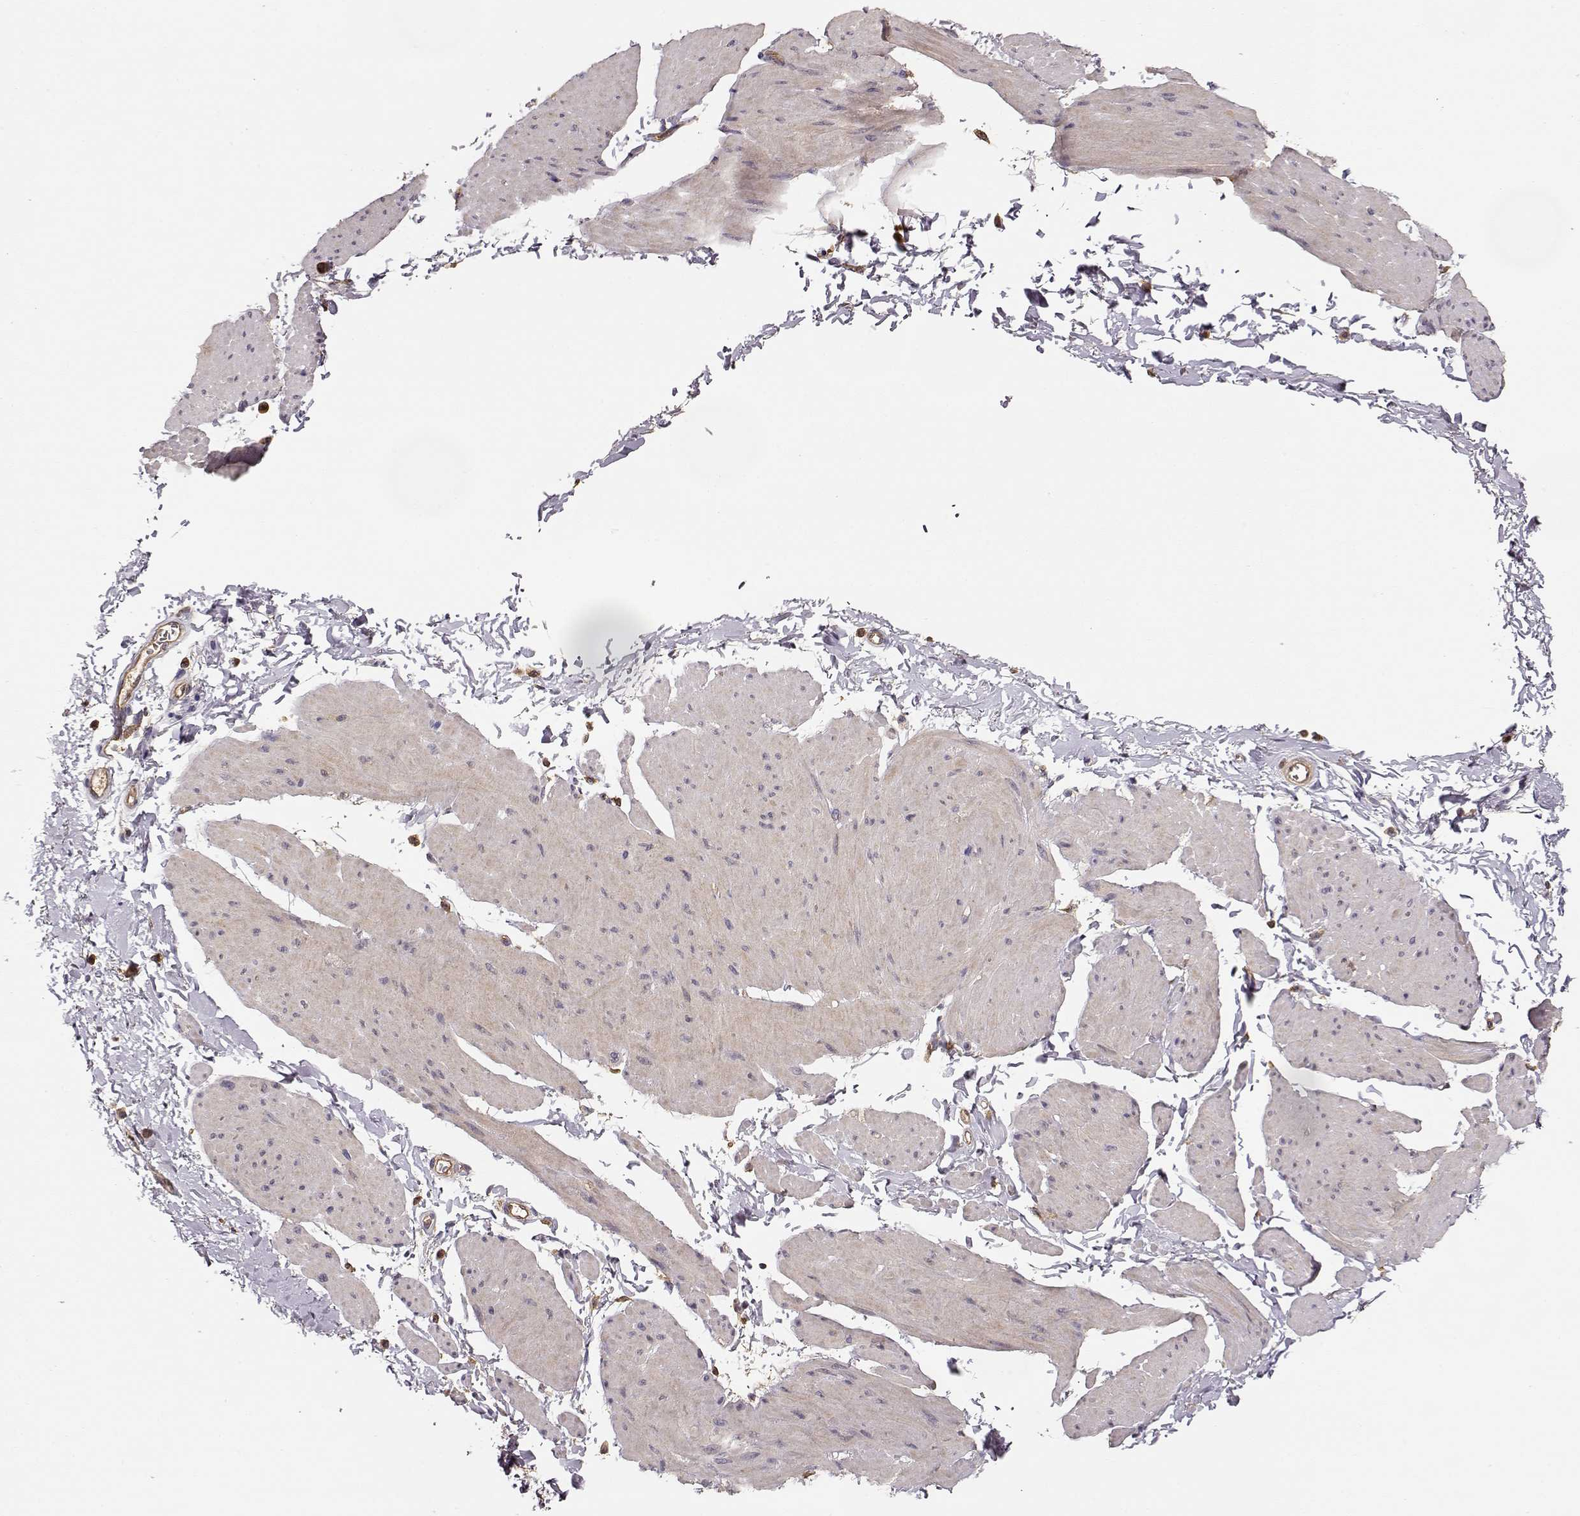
{"staining": {"intensity": "weak", "quantity": "25%-75%", "location": "cytoplasmic/membranous"}, "tissue": "smooth muscle", "cell_type": "Smooth muscle cells", "image_type": "normal", "snomed": [{"axis": "morphology", "description": "Normal tissue, NOS"}, {"axis": "topography", "description": "Adipose tissue"}, {"axis": "topography", "description": "Smooth muscle"}, {"axis": "topography", "description": "Peripheral nerve tissue"}], "caption": "A brown stain shows weak cytoplasmic/membranous positivity of a protein in smooth muscle cells of benign smooth muscle. (brown staining indicates protein expression, while blue staining denotes nuclei).", "gene": "ARHGEF2", "patient": {"sex": "male", "age": 83}}